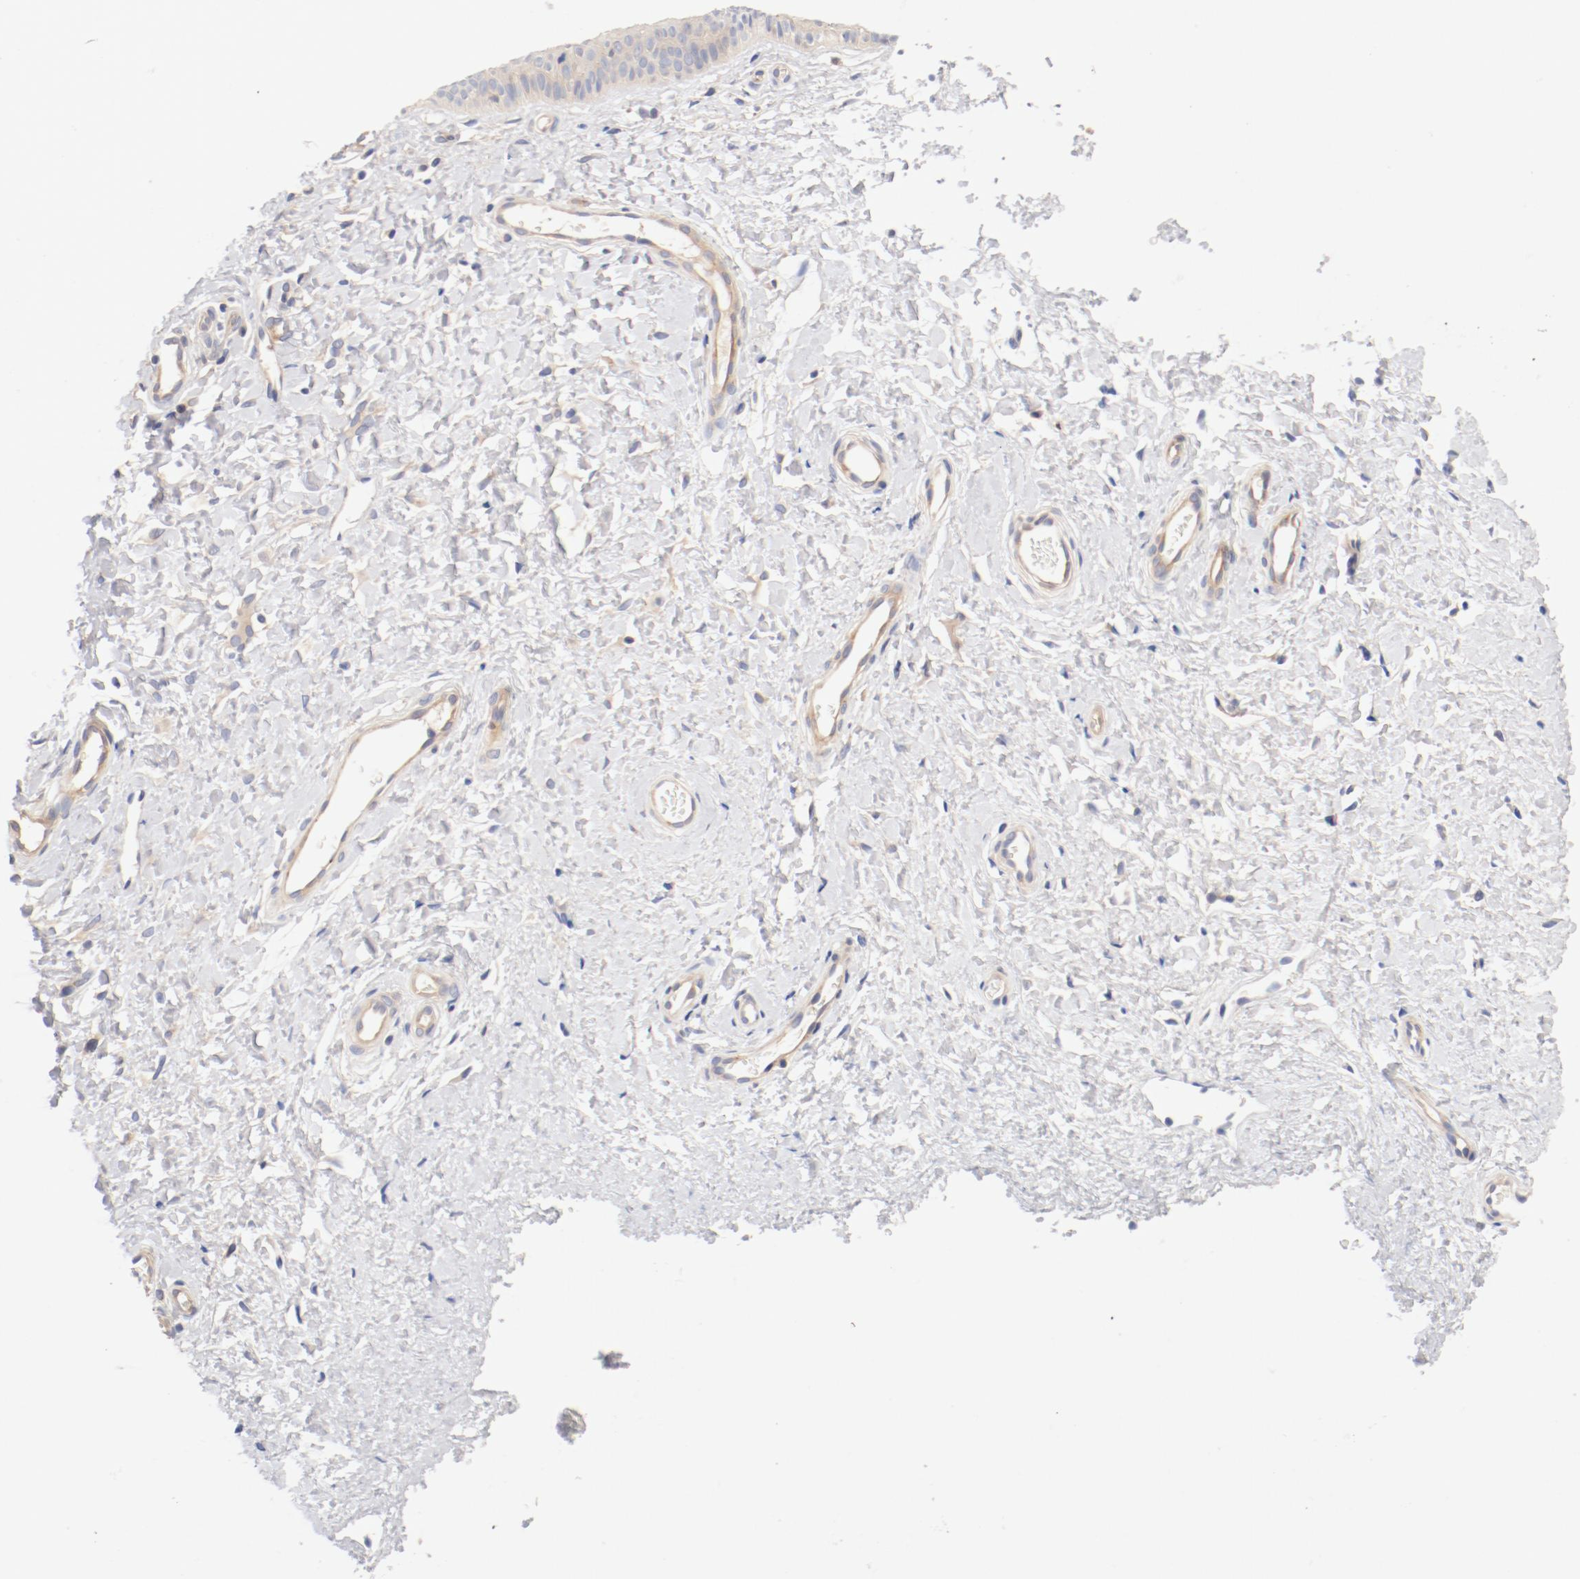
{"staining": {"intensity": "weak", "quantity": ">75%", "location": "cytoplasmic/membranous"}, "tissue": "cervix", "cell_type": "Glandular cells", "image_type": "normal", "snomed": [{"axis": "morphology", "description": "Normal tissue, NOS"}, {"axis": "topography", "description": "Cervix"}], "caption": "Cervix stained with DAB (3,3'-diaminobenzidine) IHC displays low levels of weak cytoplasmic/membranous staining in approximately >75% of glandular cells.", "gene": "DYNC1H1", "patient": {"sex": "female", "age": 55}}